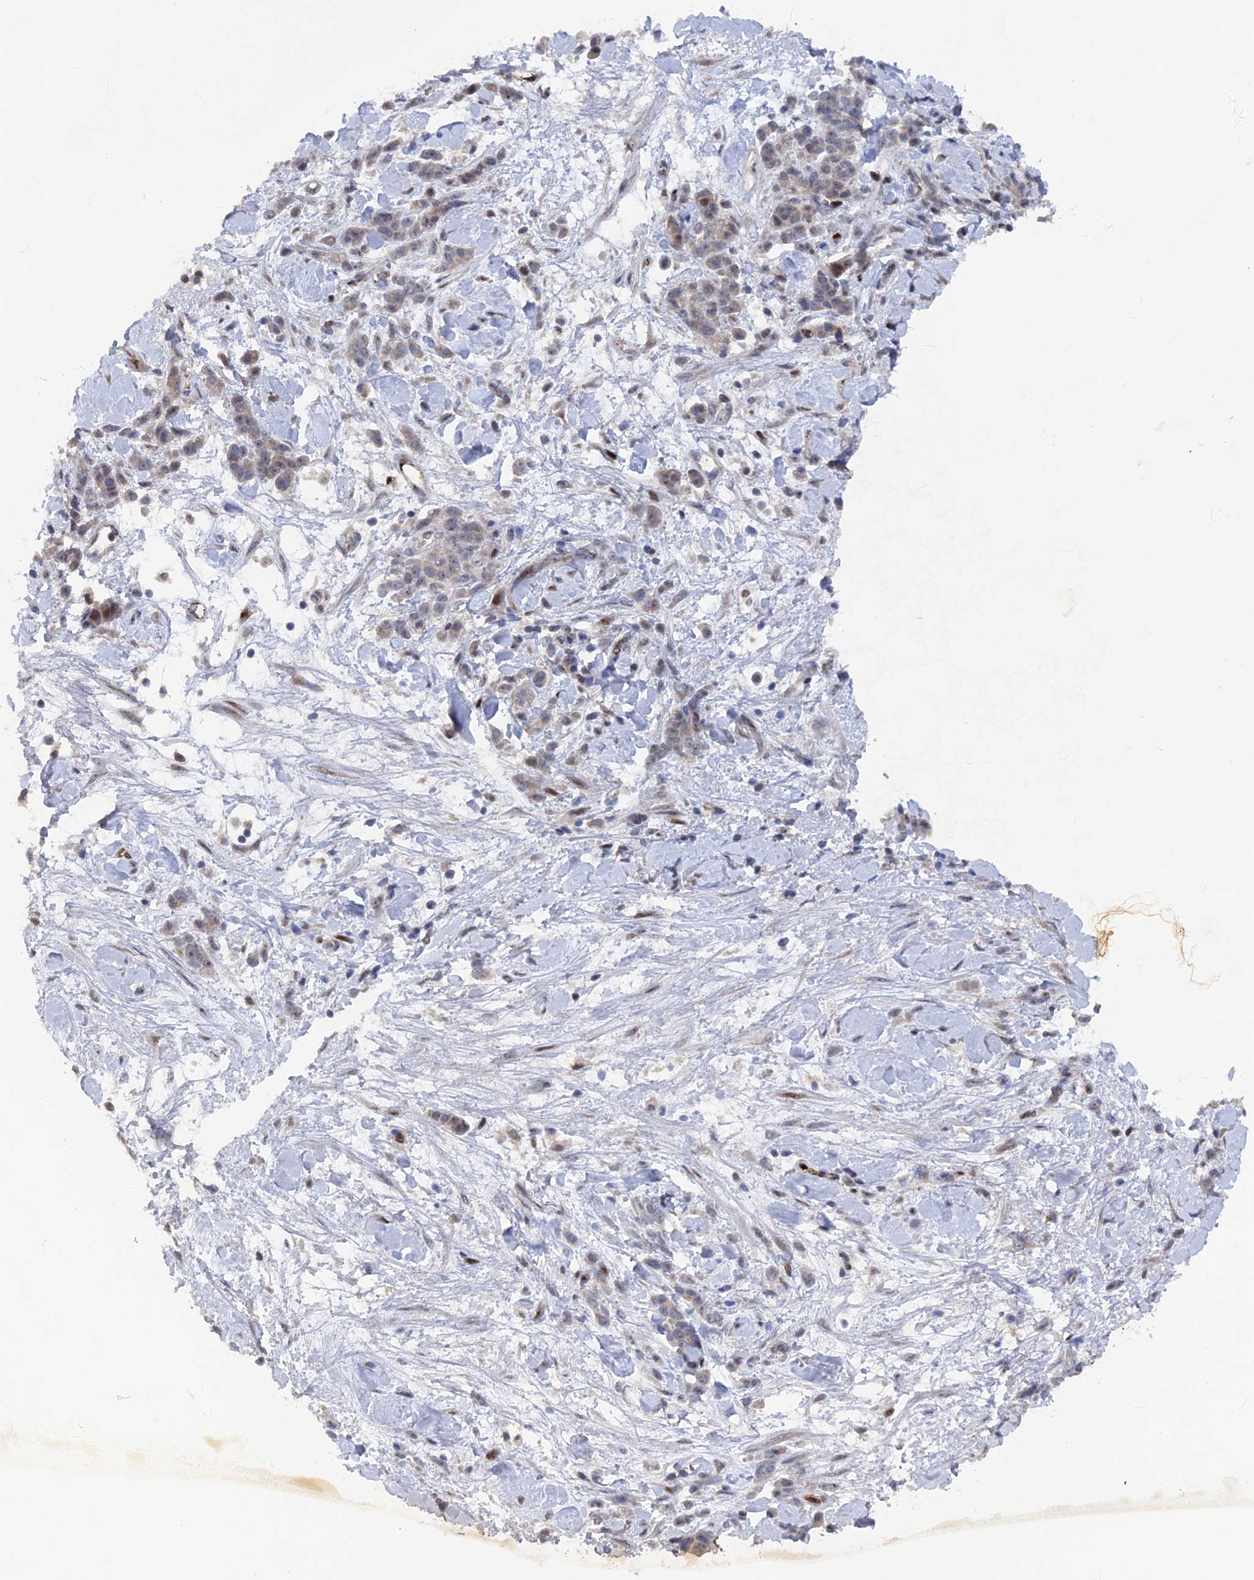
{"staining": {"intensity": "weak", "quantity": "25%-75%", "location": "cytoplasmic/membranous"}, "tissue": "stomach cancer", "cell_type": "Tumor cells", "image_type": "cancer", "snomed": [{"axis": "morphology", "description": "Normal tissue, NOS"}, {"axis": "morphology", "description": "Adenocarcinoma, NOS"}, {"axis": "topography", "description": "Stomach"}], "caption": "The image reveals immunohistochemical staining of stomach cancer. There is weak cytoplasmic/membranous staining is seen in about 25%-75% of tumor cells.", "gene": "SH3D21", "patient": {"sex": "male", "age": 82}}